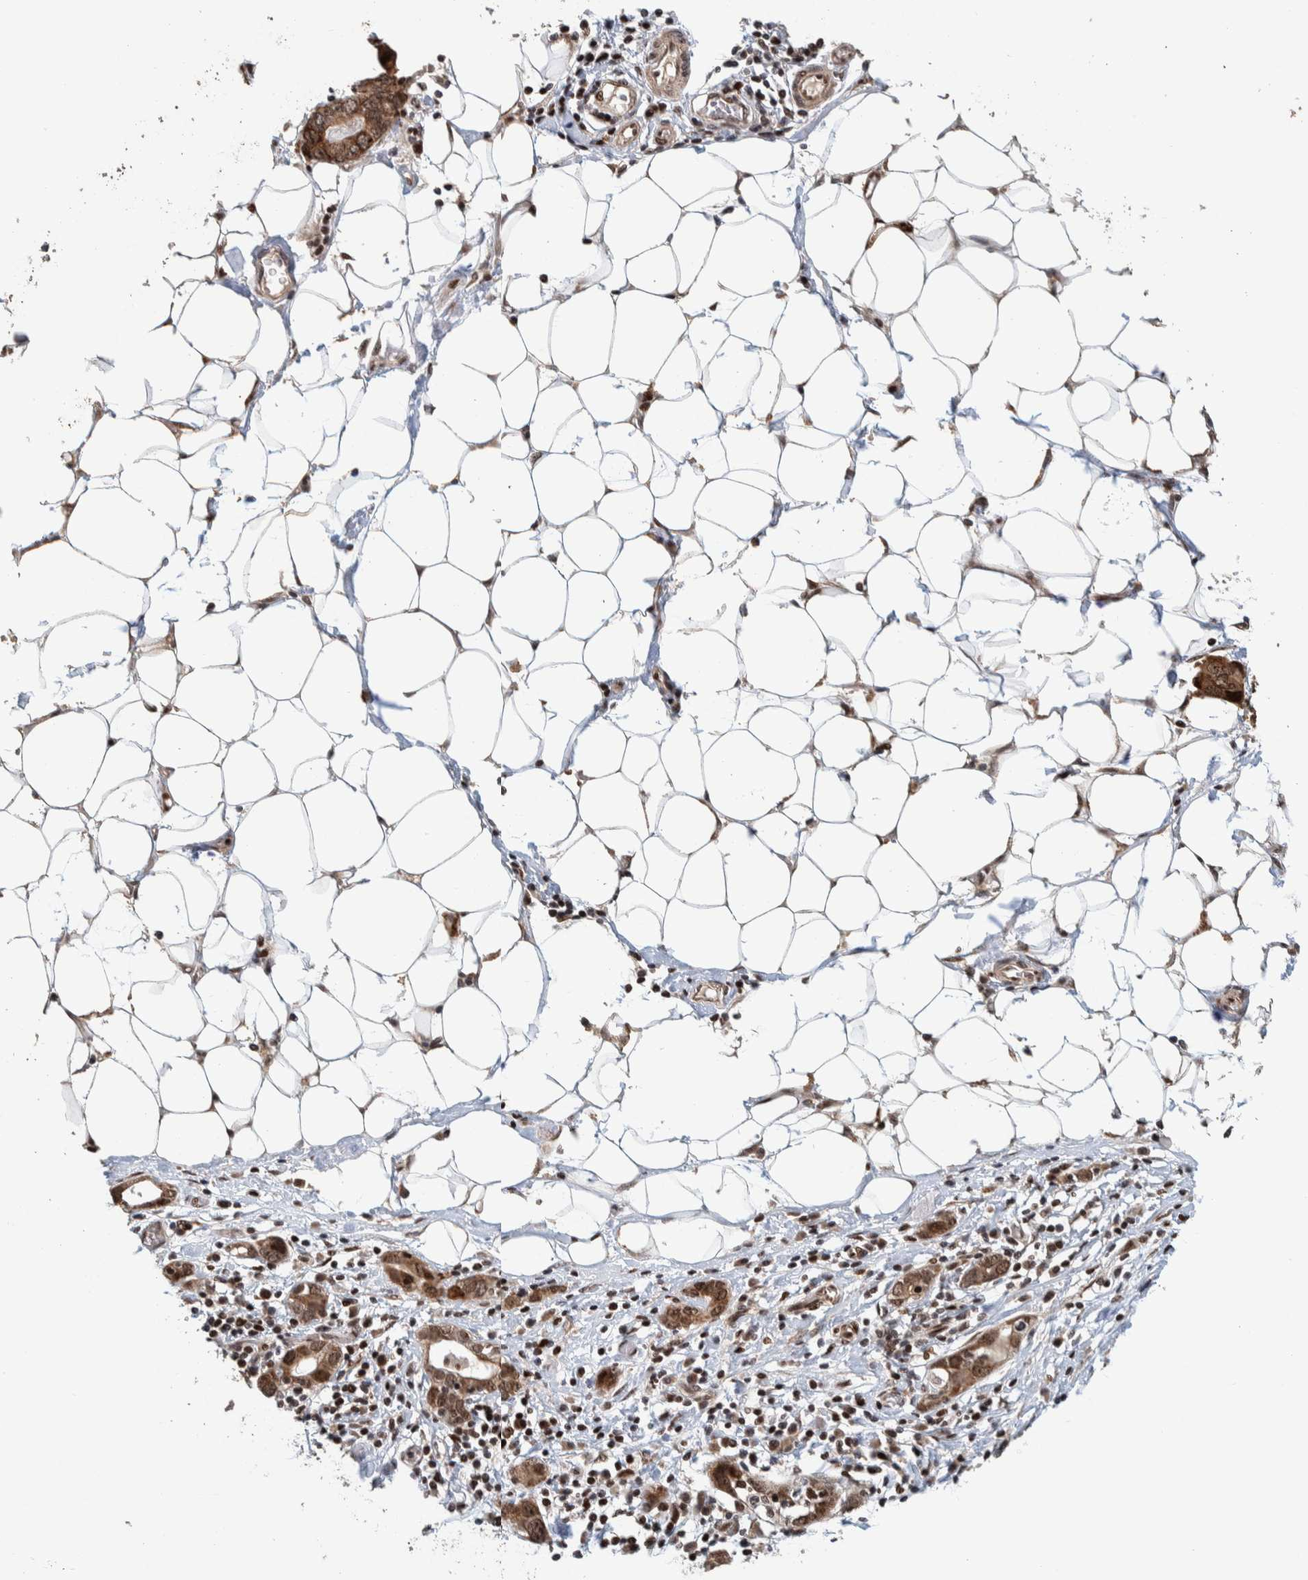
{"staining": {"intensity": "strong", "quantity": ">75%", "location": "cytoplasmic/membranous,nuclear"}, "tissue": "stomach cancer", "cell_type": "Tumor cells", "image_type": "cancer", "snomed": [{"axis": "morphology", "description": "Adenocarcinoma, NOS"}, {"axis": "topography", "description": "Stomach, lower"}], "caption": "High-power microscopy captured an immunohistochemistry photomicrograph of adenocarcinoma (stomach), revealing strong cytoplasmic/membranous and nuclear staining in approximately >75% of tumor cells.", "gene": "CHD4", "patient": {"sex": "female", "age": 93}}